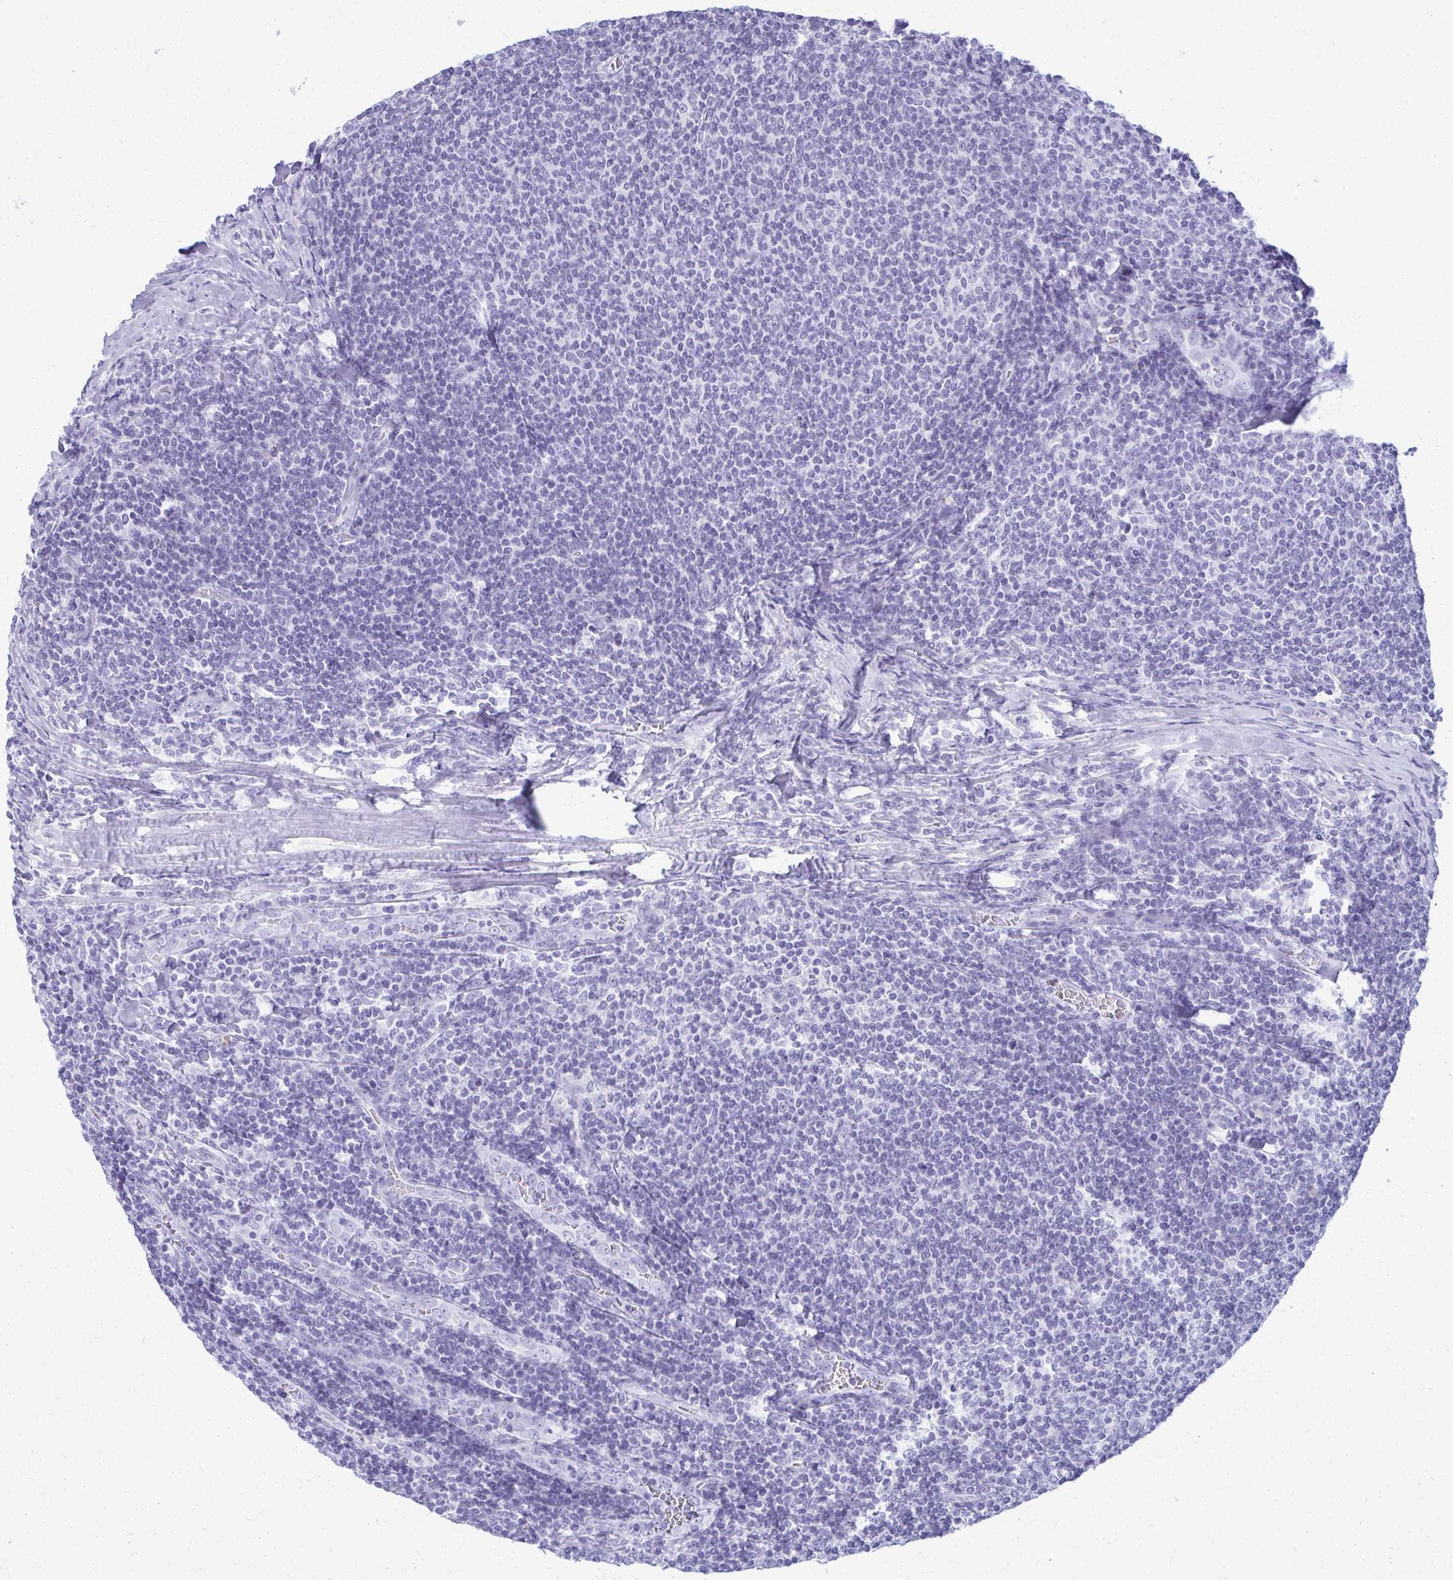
{"staining": {"intensity": "negative", "quantity": "none", "location": "none"}, "tissue": "lymphoma", "cell_type": "Tumor cells", "image_type": "cancer", "snomed": [{"axis": "morphology", "description": "Malignant lymphoma, non-Hodgkin's type, Low grade"}, {"axis": "topography", "description": "Lymph node"}], "caption": "Immunohistochemistry (IHC) of human low-grade malignant lymphoma, non-Hodgkin's type demonstrates no expression in tumor cells.", "gene": "ACSM2B", "patient": {"sex": "male", "age": 52}}